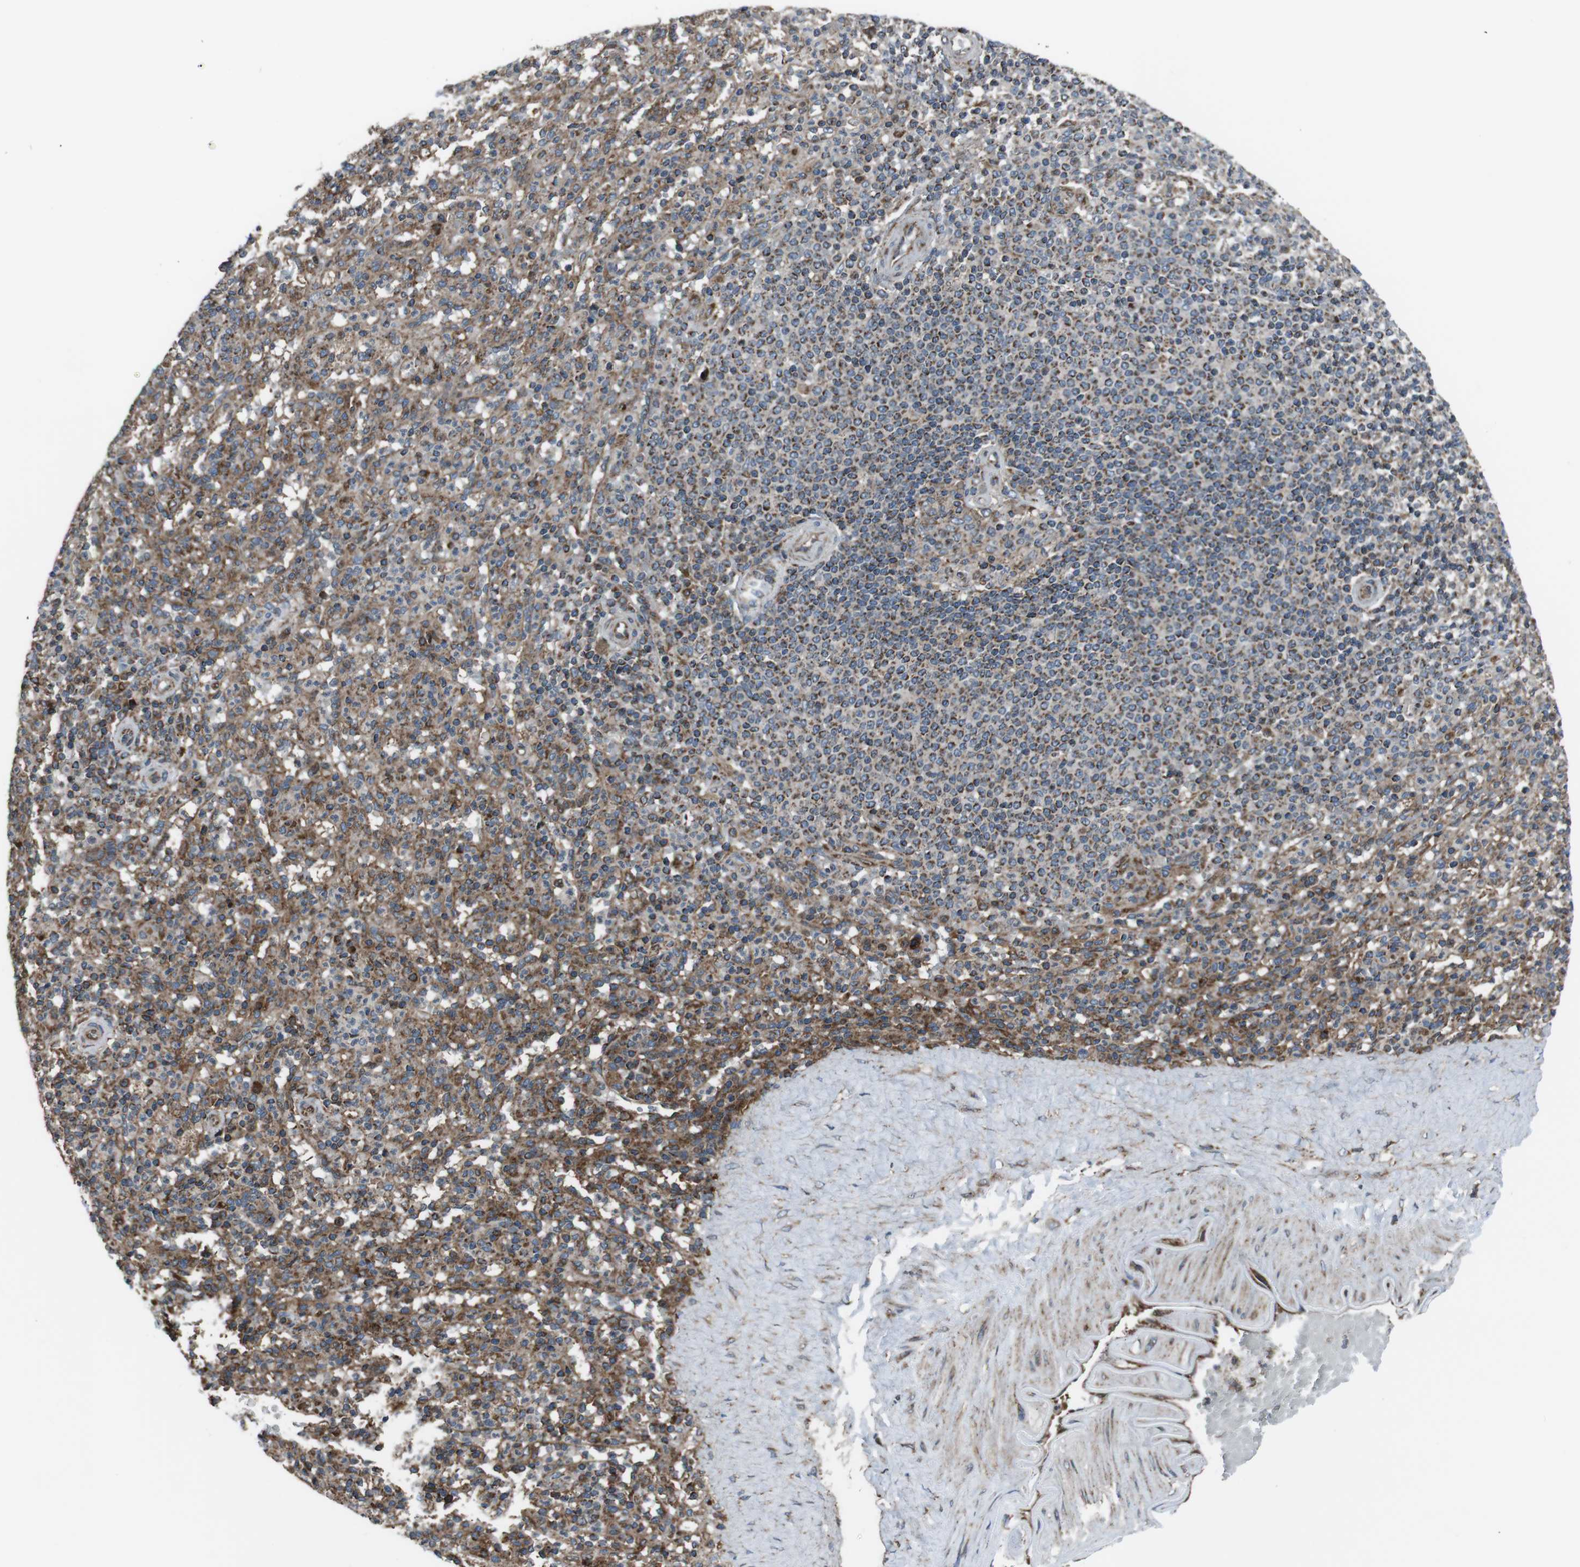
{"staining": {"intensity": "moderate", "quantity": "25%-75%", "location": "cytoplasmic/membranous"}, "tissue": "spleen", "cell_type": "Cells in red pulp", "image_type": "normal", "snomed": [{"axis": "morphology", "description": "Normal tissue, NOS"}, {"axis": "topography", "description": "Spleen"}], "caption": "Immunohistochemistry (IHC) photomicrograph of unremarkable spleen: human spleen stained using immunohistochemistry exhibits medium levels of moderate protein expression localized specifically in the cytoplasmic/membranous of cells in red pulp, appearing as a cytoplasmic/membranous brown color.", "gene": "GIMAP8", "patient": {"sex": "male", "age": 36}}